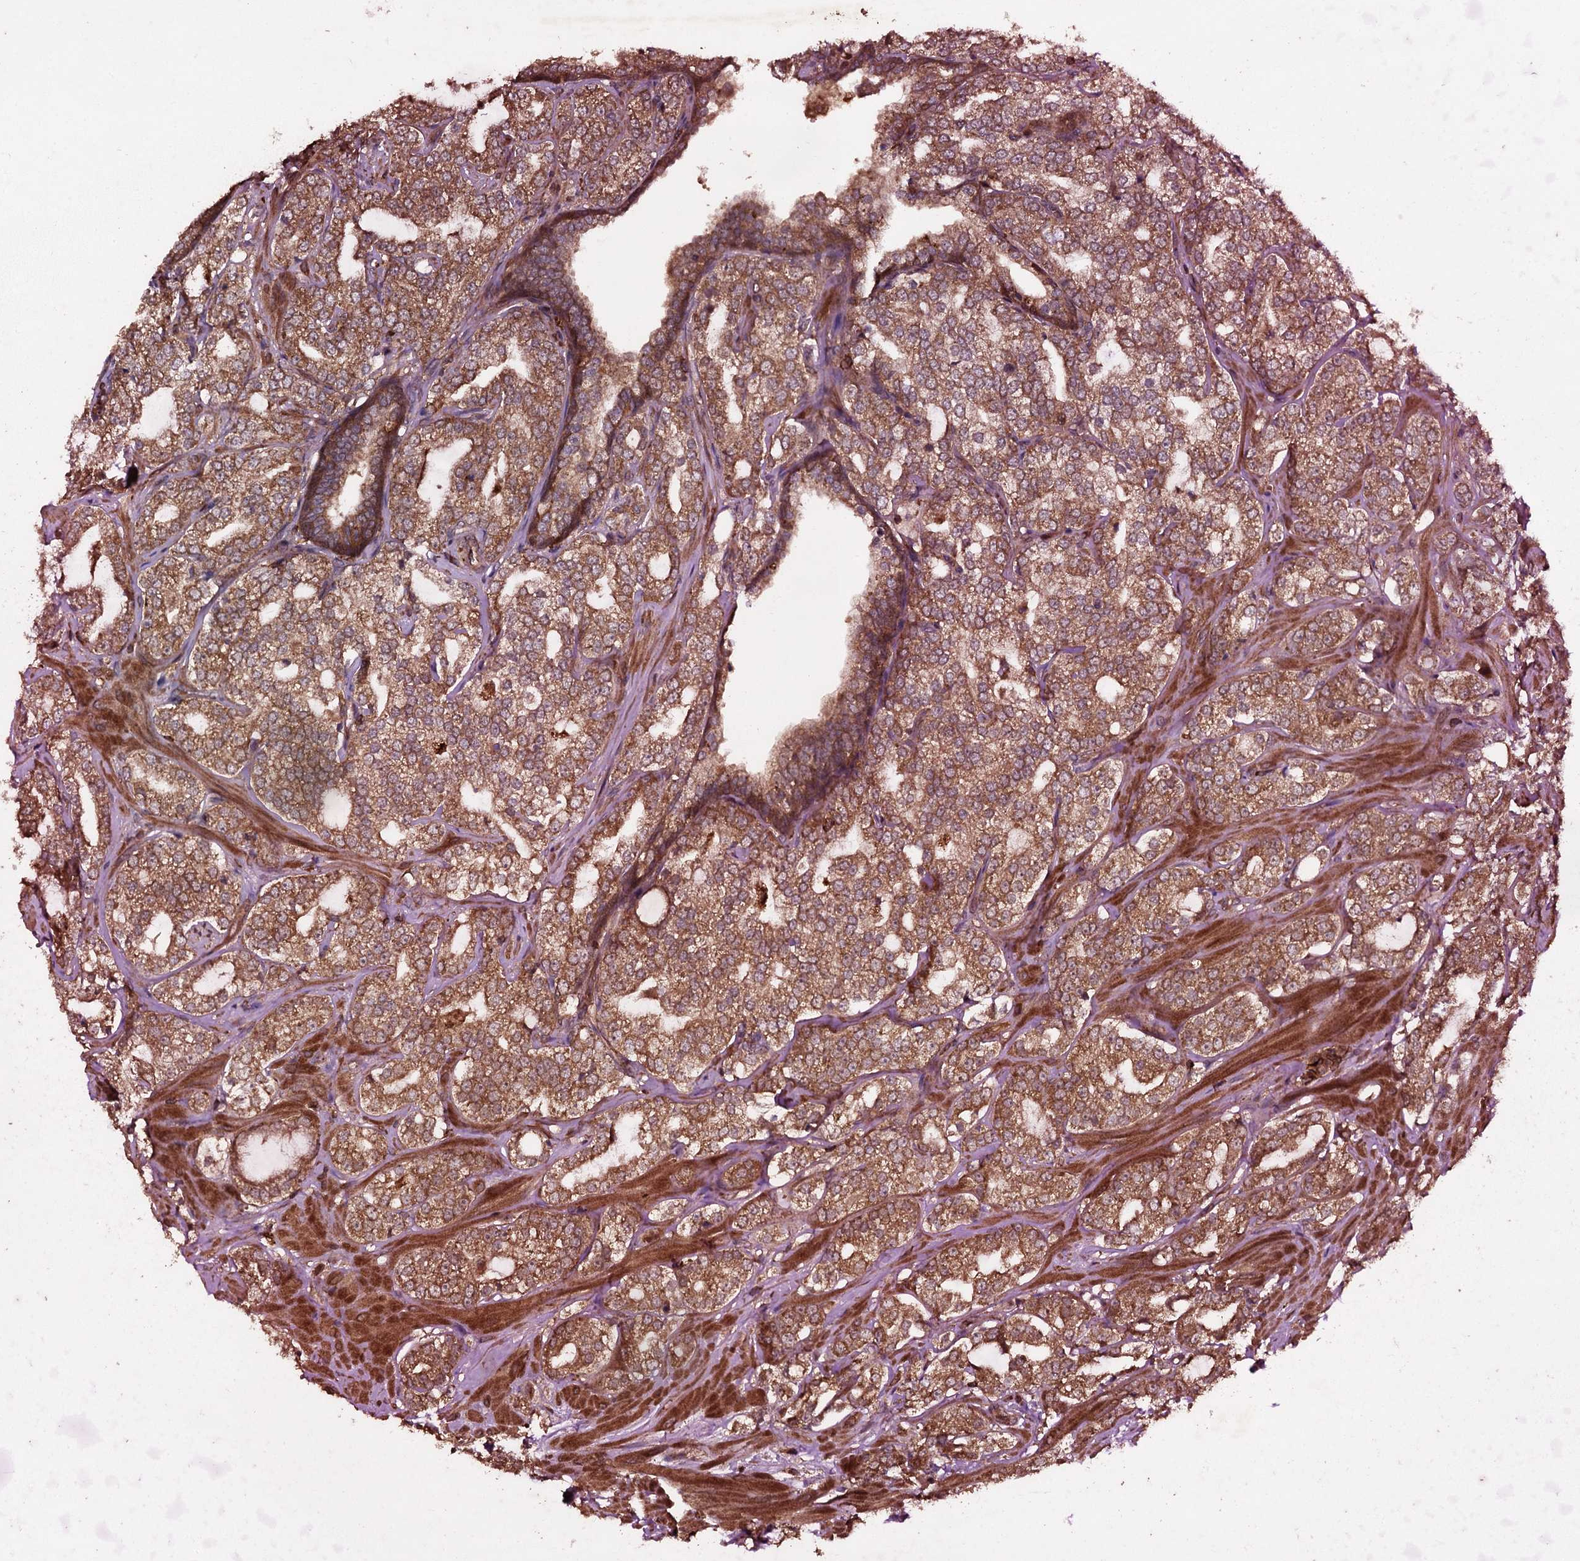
{"staining": {"intensity": "moderate", "quantity": ">75%", "location": "cytoplasmic/membranous"}, "tissue": "prostate cancer", "cell_type": "Tumor cells", "image_type": "cancer", "snomed": [{"axis": "morphology", "description": "Adenocarcinoma, High grade"}, {"axis": "topography", "description": "Prostate"}], "caption": "High-power microscopy captured an immunohistochemistry micrograph of prostate high-grade adenocarcinoma, revealing moderate cytoplasmic/membranous expression in about >75% of tumor cells.", "gene": "ADGRG3", "patient": {"sex": "male", "age": 64}}